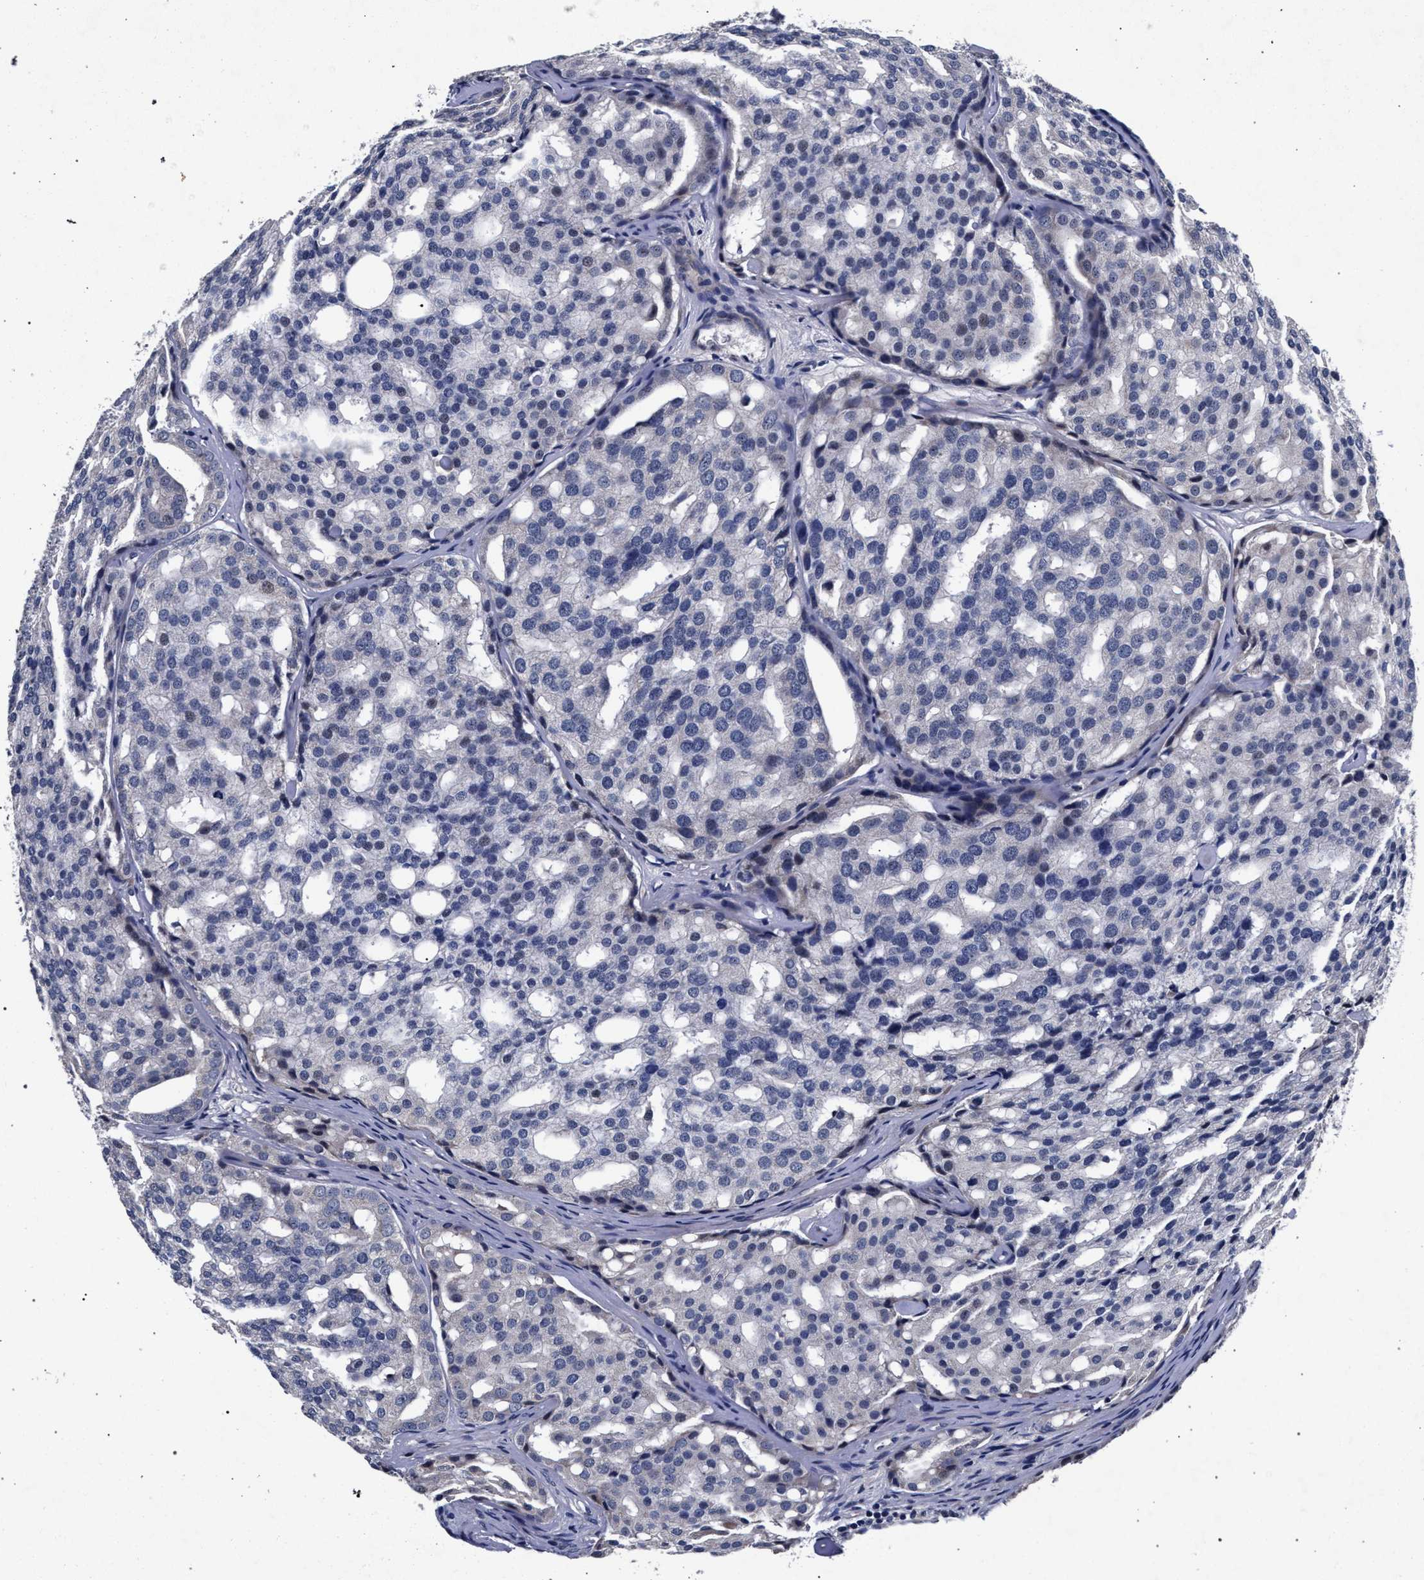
{"staining": {"intensity": "negative", "quantity": "none", "location": "none"}, "tissue": "prostate cancer", "cell_type": "Tumor cells", "image_type": "cancer", "snomed": [{"axis": "morphology", "description": "Adenocarcinoma, High grade"}, {"axis": "topography", "description": "Prostate"}], "caption": "This is an immunohistochemistry histopathology image of prostate cancer. There is no positivity in tumor cells.", "gene": "CFAP95", "patient": {"sex": "male", "age": 64}}